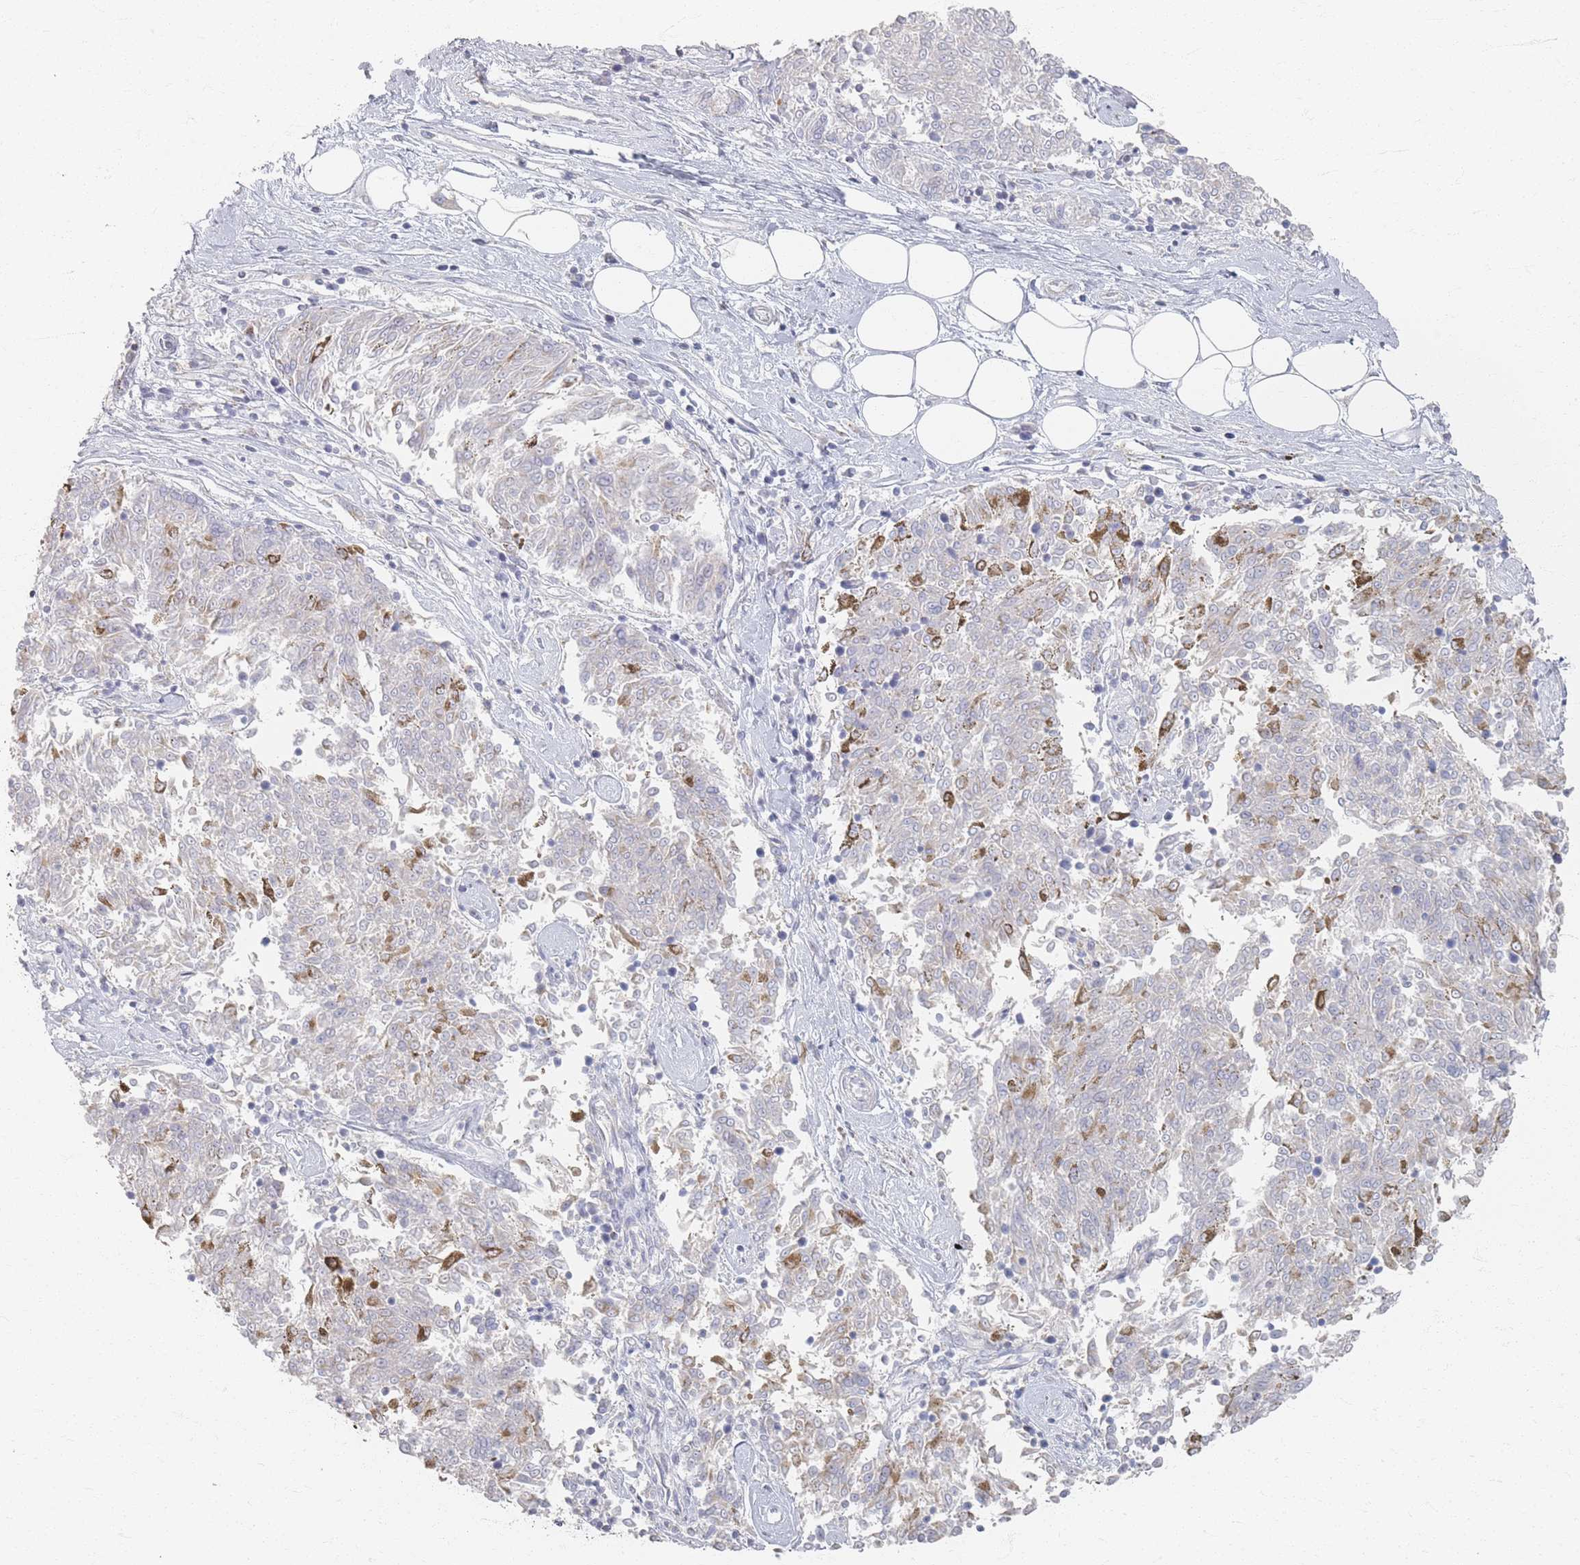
{"staining": {"intensity": "moderate", "quantity": "<25%", "location": "cytoplasmic/membranous"}, "tissue": "melanoma", "cell_type": "Tumor cells", "image_type": "cancer", "snomed": [{"axis": "morphology", "description": "Malignant melanoma, NOS"}, {"axis": "topography", "description": "Skin"}], "caption": "Protein analysis of melanoma tissue exhibits moderate cytoplasmic/membranous staining in about <25% of tumor cells.", "gene": "SLC2A11", "patient": {"sex": "female", "age": 72}}